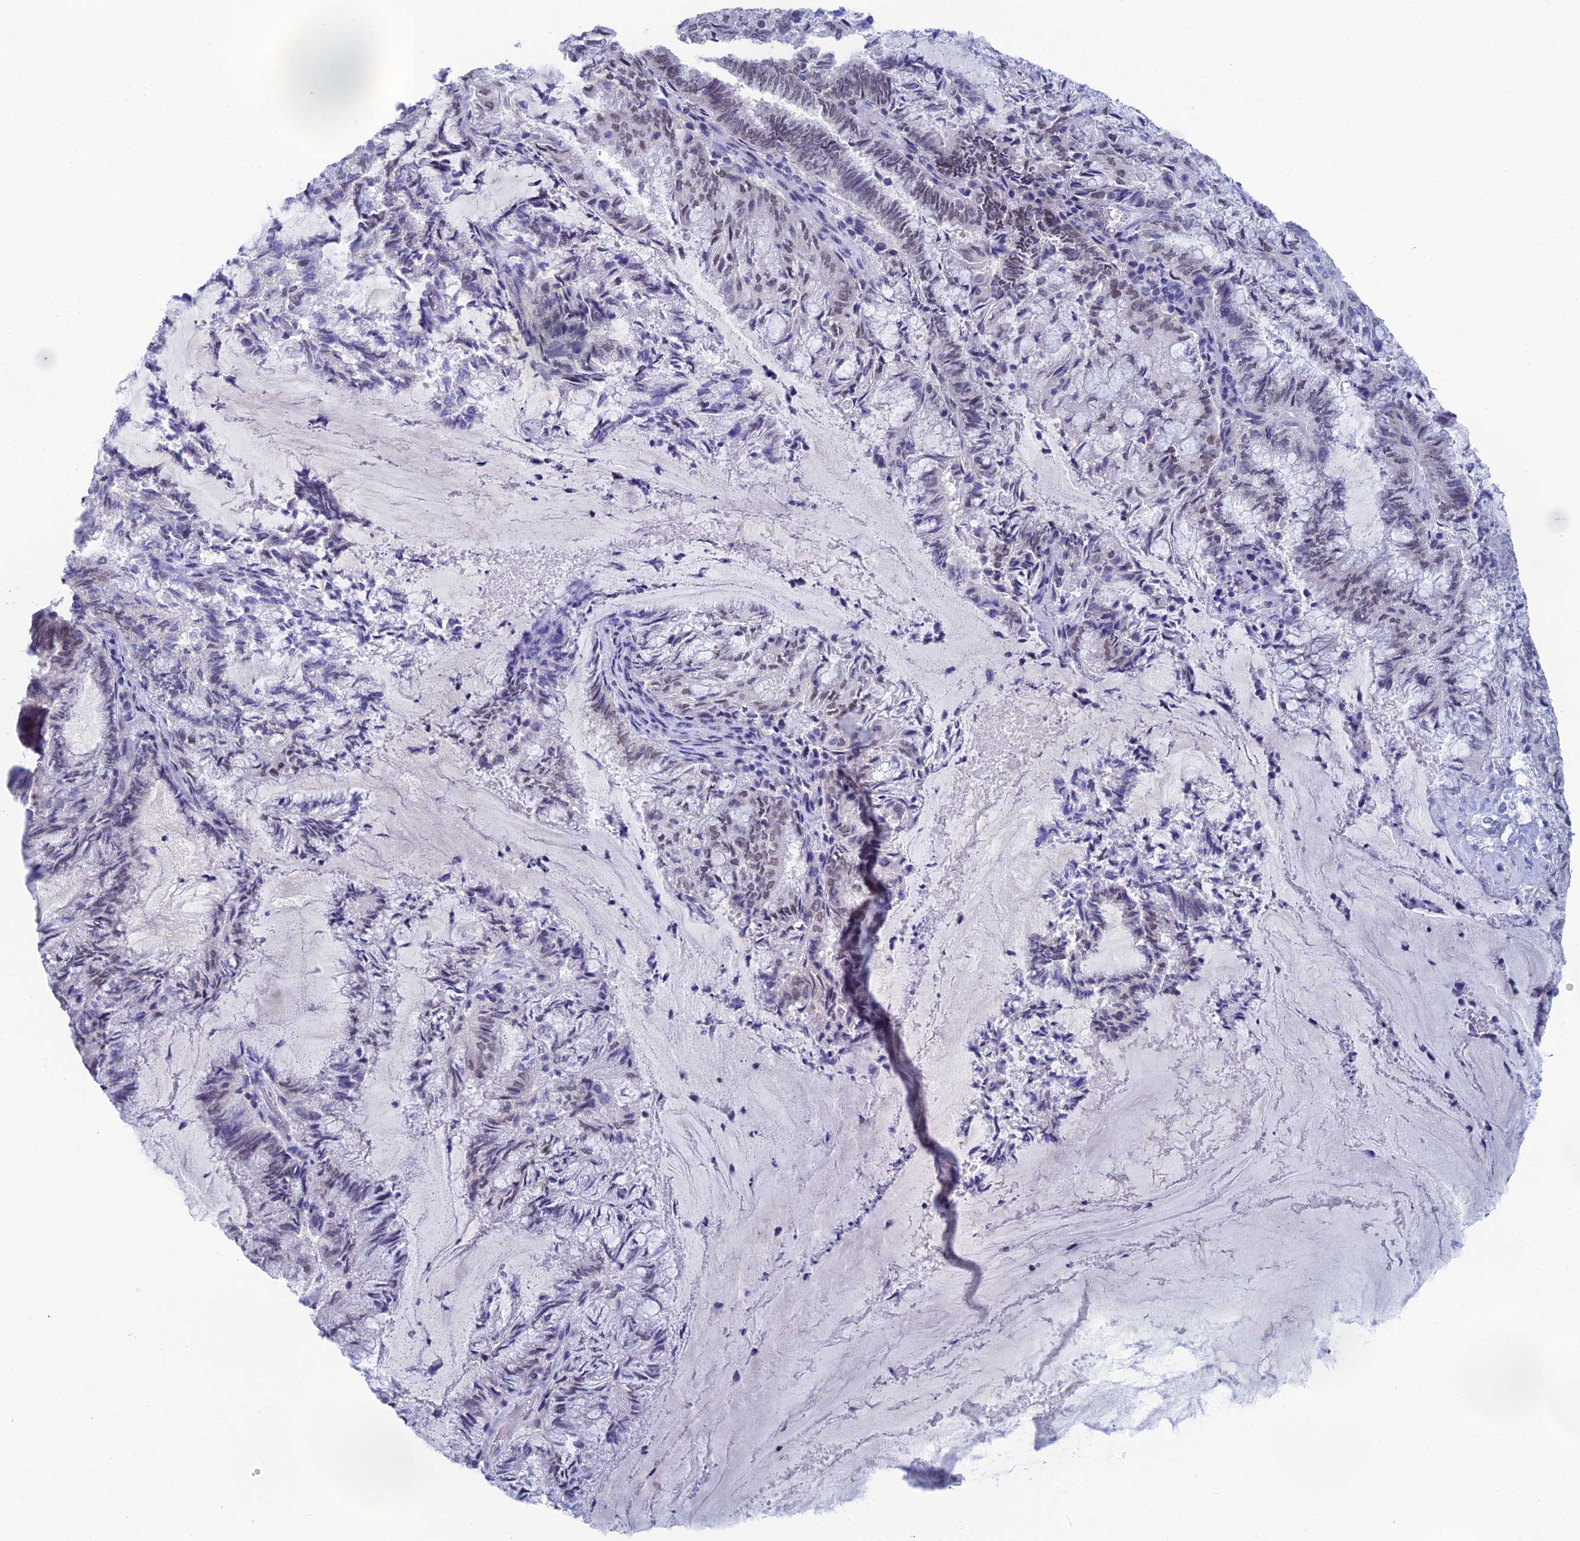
{"staining": {"intensity": "weak", "quantity": "<25%", "location": "nuclear"}, "tissue": "endometrial cancer", "cell_type": "Tumor cells", "image_type": "cancer", "snomed": [{"axis": "morphology", "description": "Adenocarcinoma, NOS"}, {"axis": "topography", "description": "Endometrium"}], "caption": "Immunohistochemistry of human endometrial cancer (adenocarcinoma) reveals no expression in tumor cells. Brightfield microscopy of immunohistochemistry stained with DAB (3,3'-diaminobenzidine) (brown) and hematoxylin (blue), captured at high magnification.", "gene": "NABP2", "patient": {"sex": "female", "age": 80}}